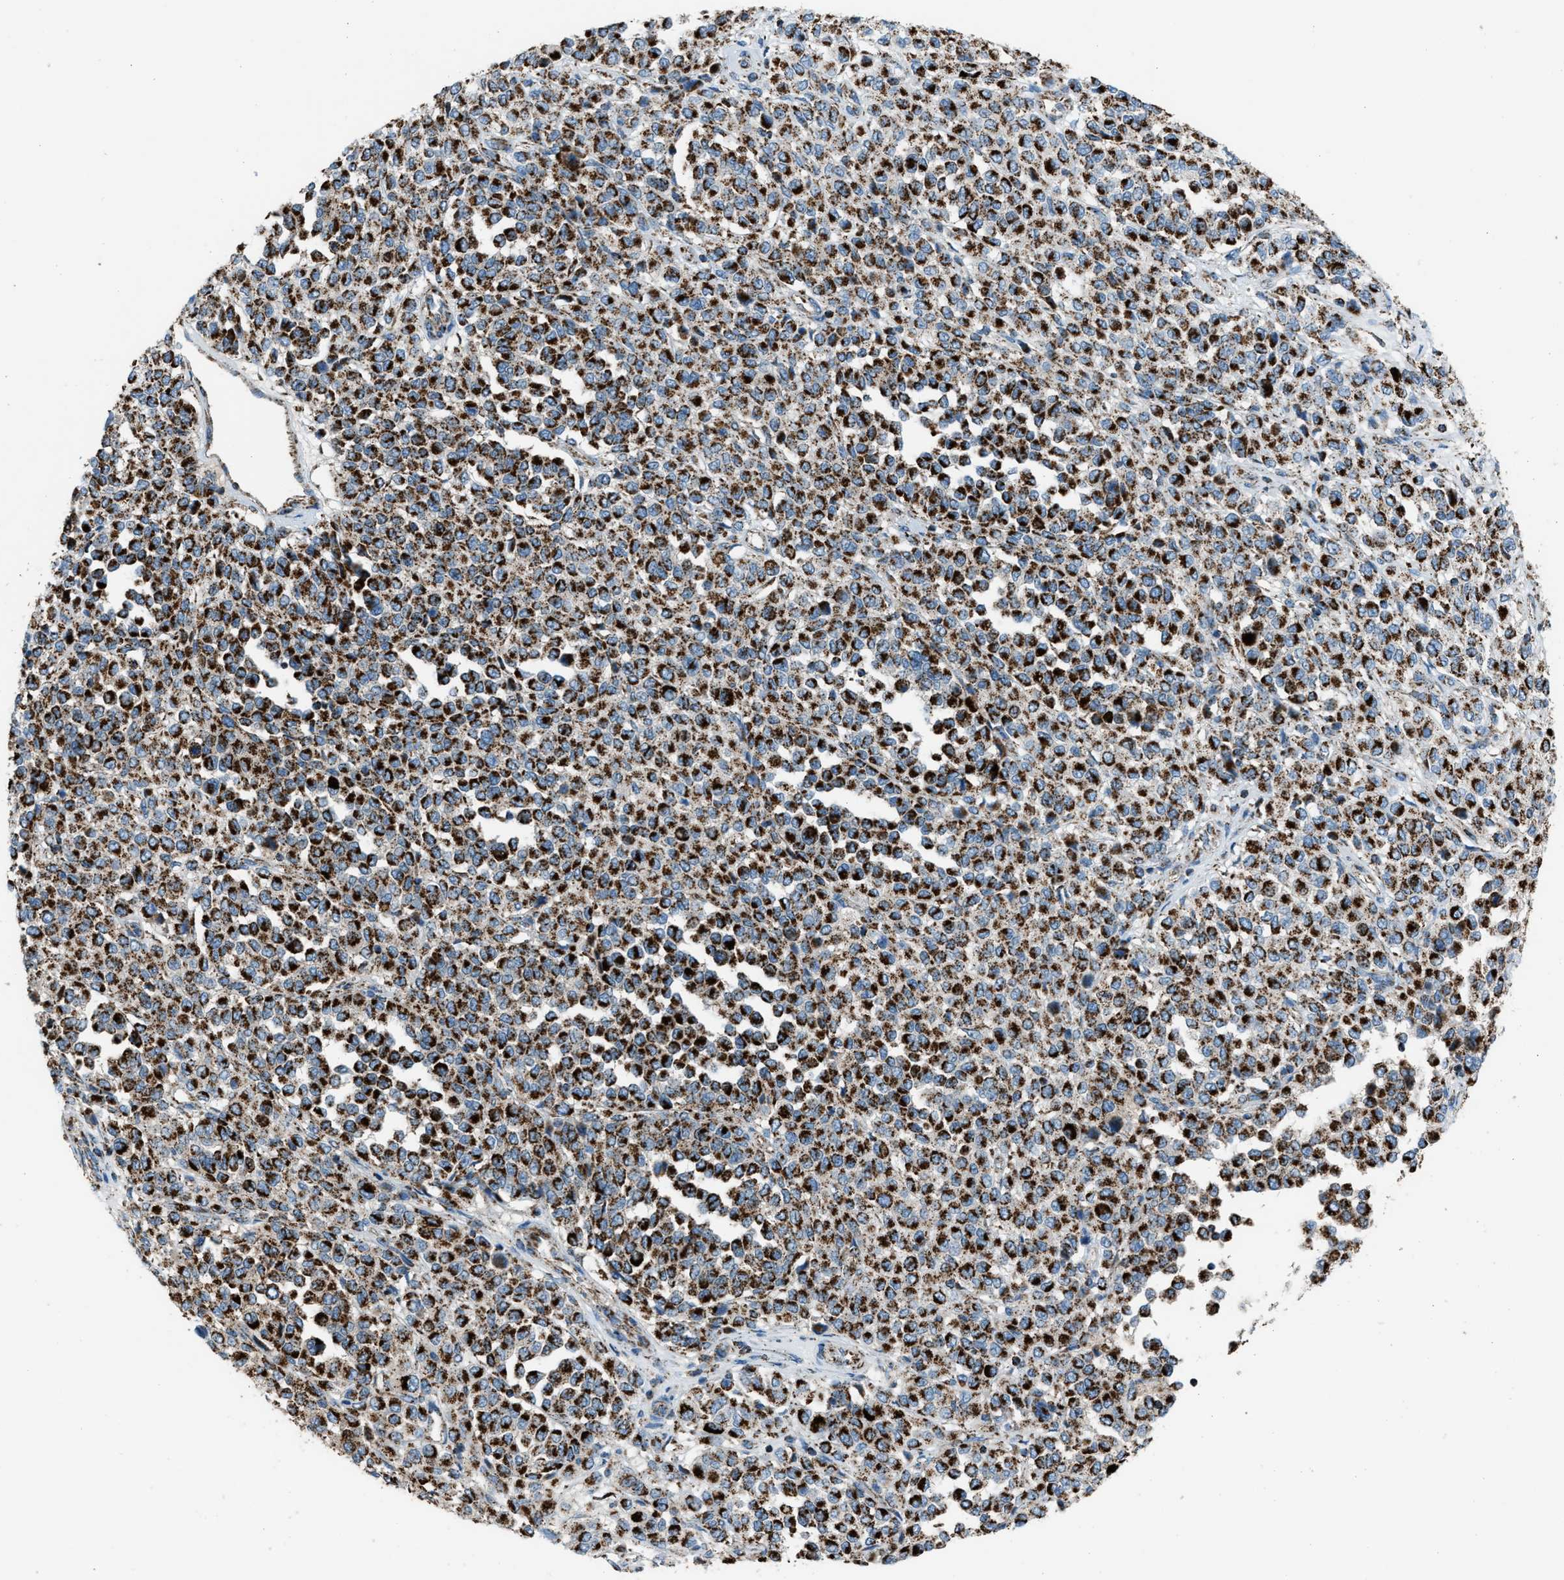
{"staining": {"intensity": "strong", "quantity": ">75%", "location": "cytoplasmic/membranous"}, "tissue": "melanoma", "cell_type": "Tumor cells", "image_type": "cancer", "snomed": [{"axis": "morphology", "description": "Malignant melanoma, Metastatic site"}, {"axis": "topography", "description": "Pancreas"}], "caption": "Immunohistochemical staining of human melanoma displays high levels of strong cytoplasmic/membranous protein staining in about >75% of tumor cells.", "gene": "MDH2", "patient": {"sex": "female", "age": 30}}